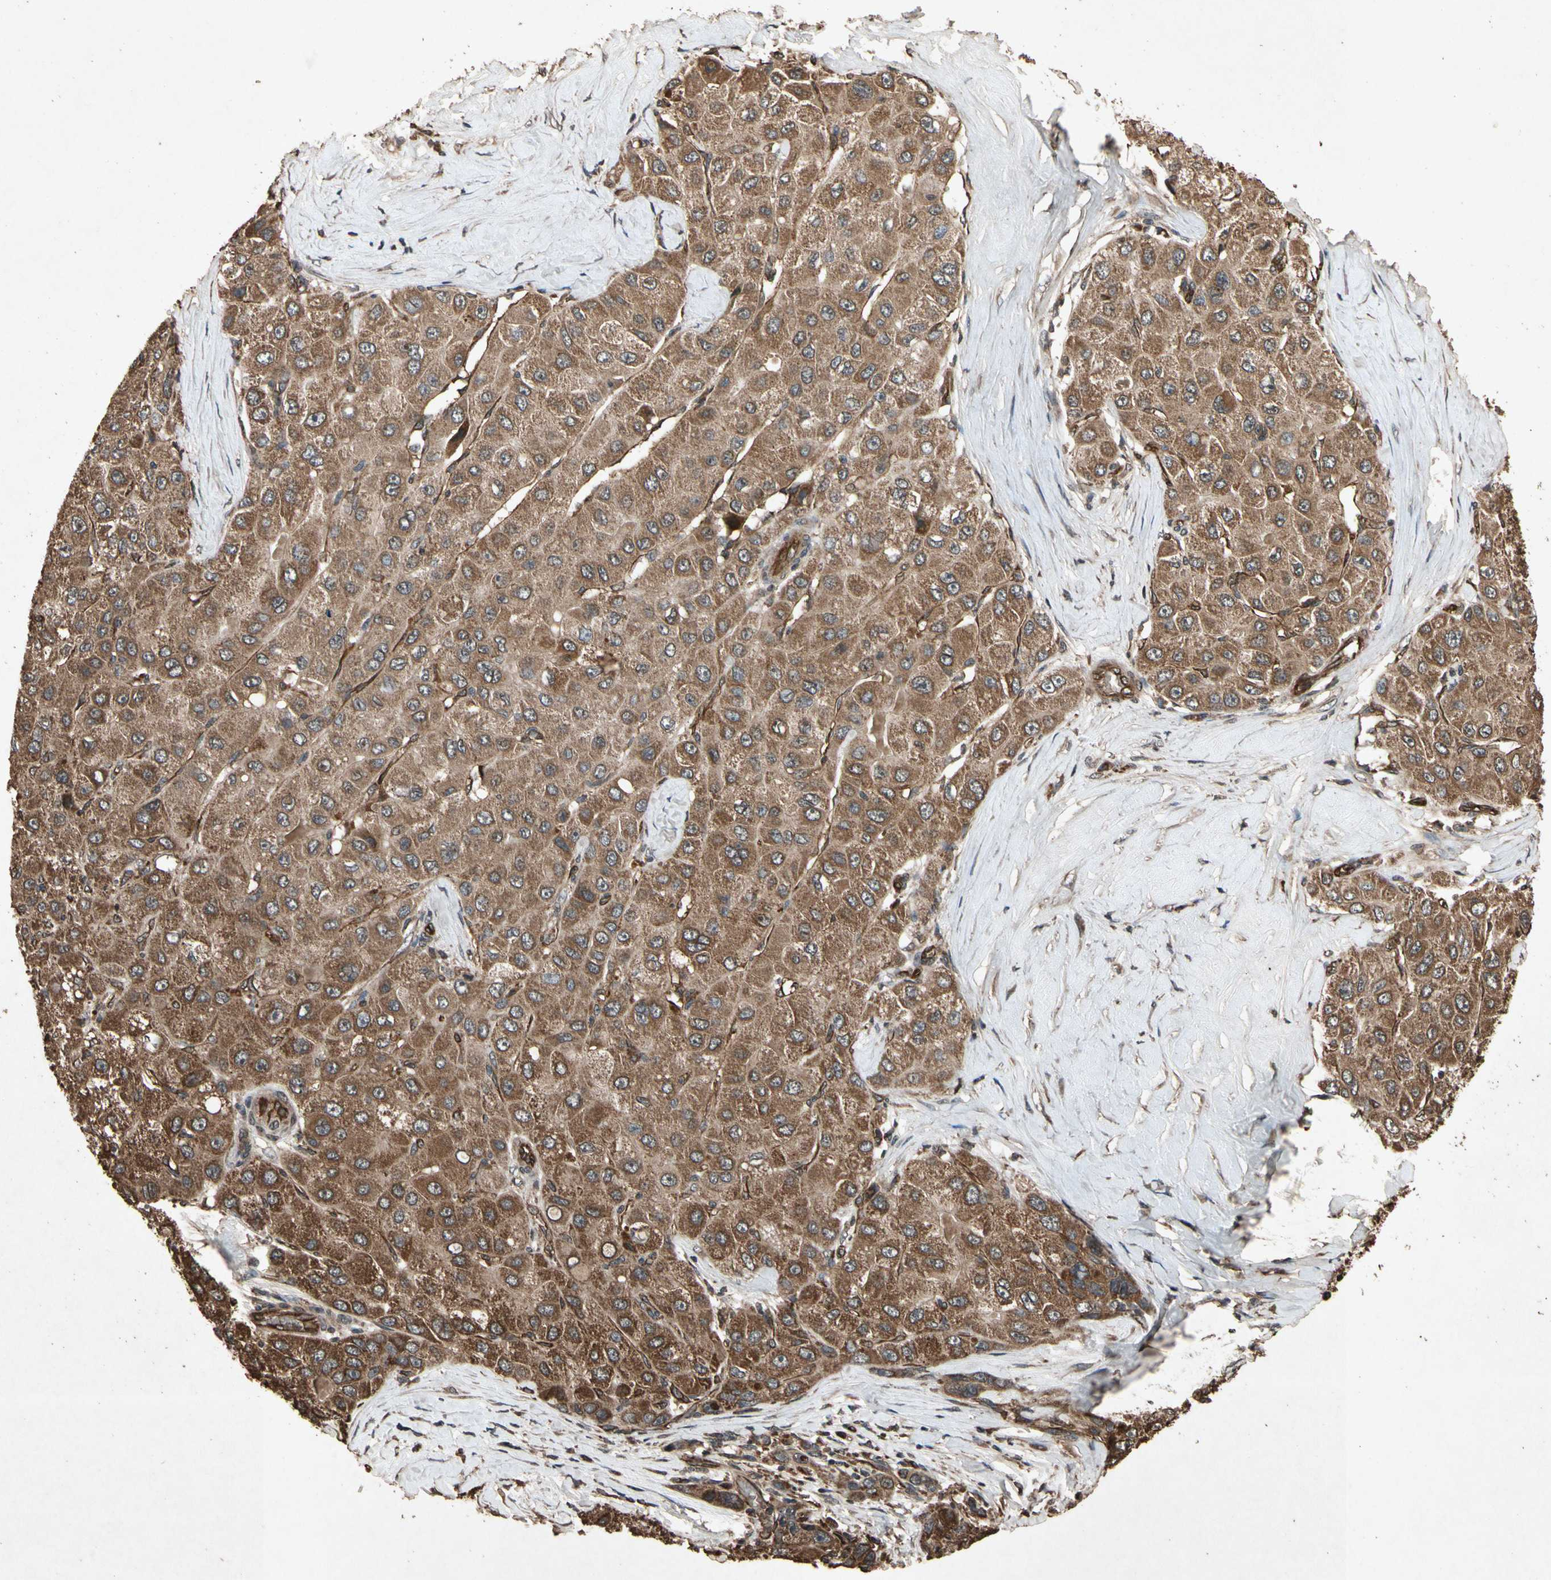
{"staining": {"intensity": "strong", "quantity": ">75%", "location": "cytoplasmic/membranous"}, "tissue": "liver cancer", "cell_type": "Tumor cells", "image_type": "cancer", "snomed": [{"axis": "morphology", "description": "Carcinoma, Hepatocellular, NOS"}, {"axis": "topography", "description": "Liver"}], "caption": "Protein analysis of hepatocellular carcinoma (liver) tissue shows strong cytoplasmic/membranous staining in about >75% of tumor cells.", "gene": "TXN2", "patient": {"sex": "male", "age": 80}}